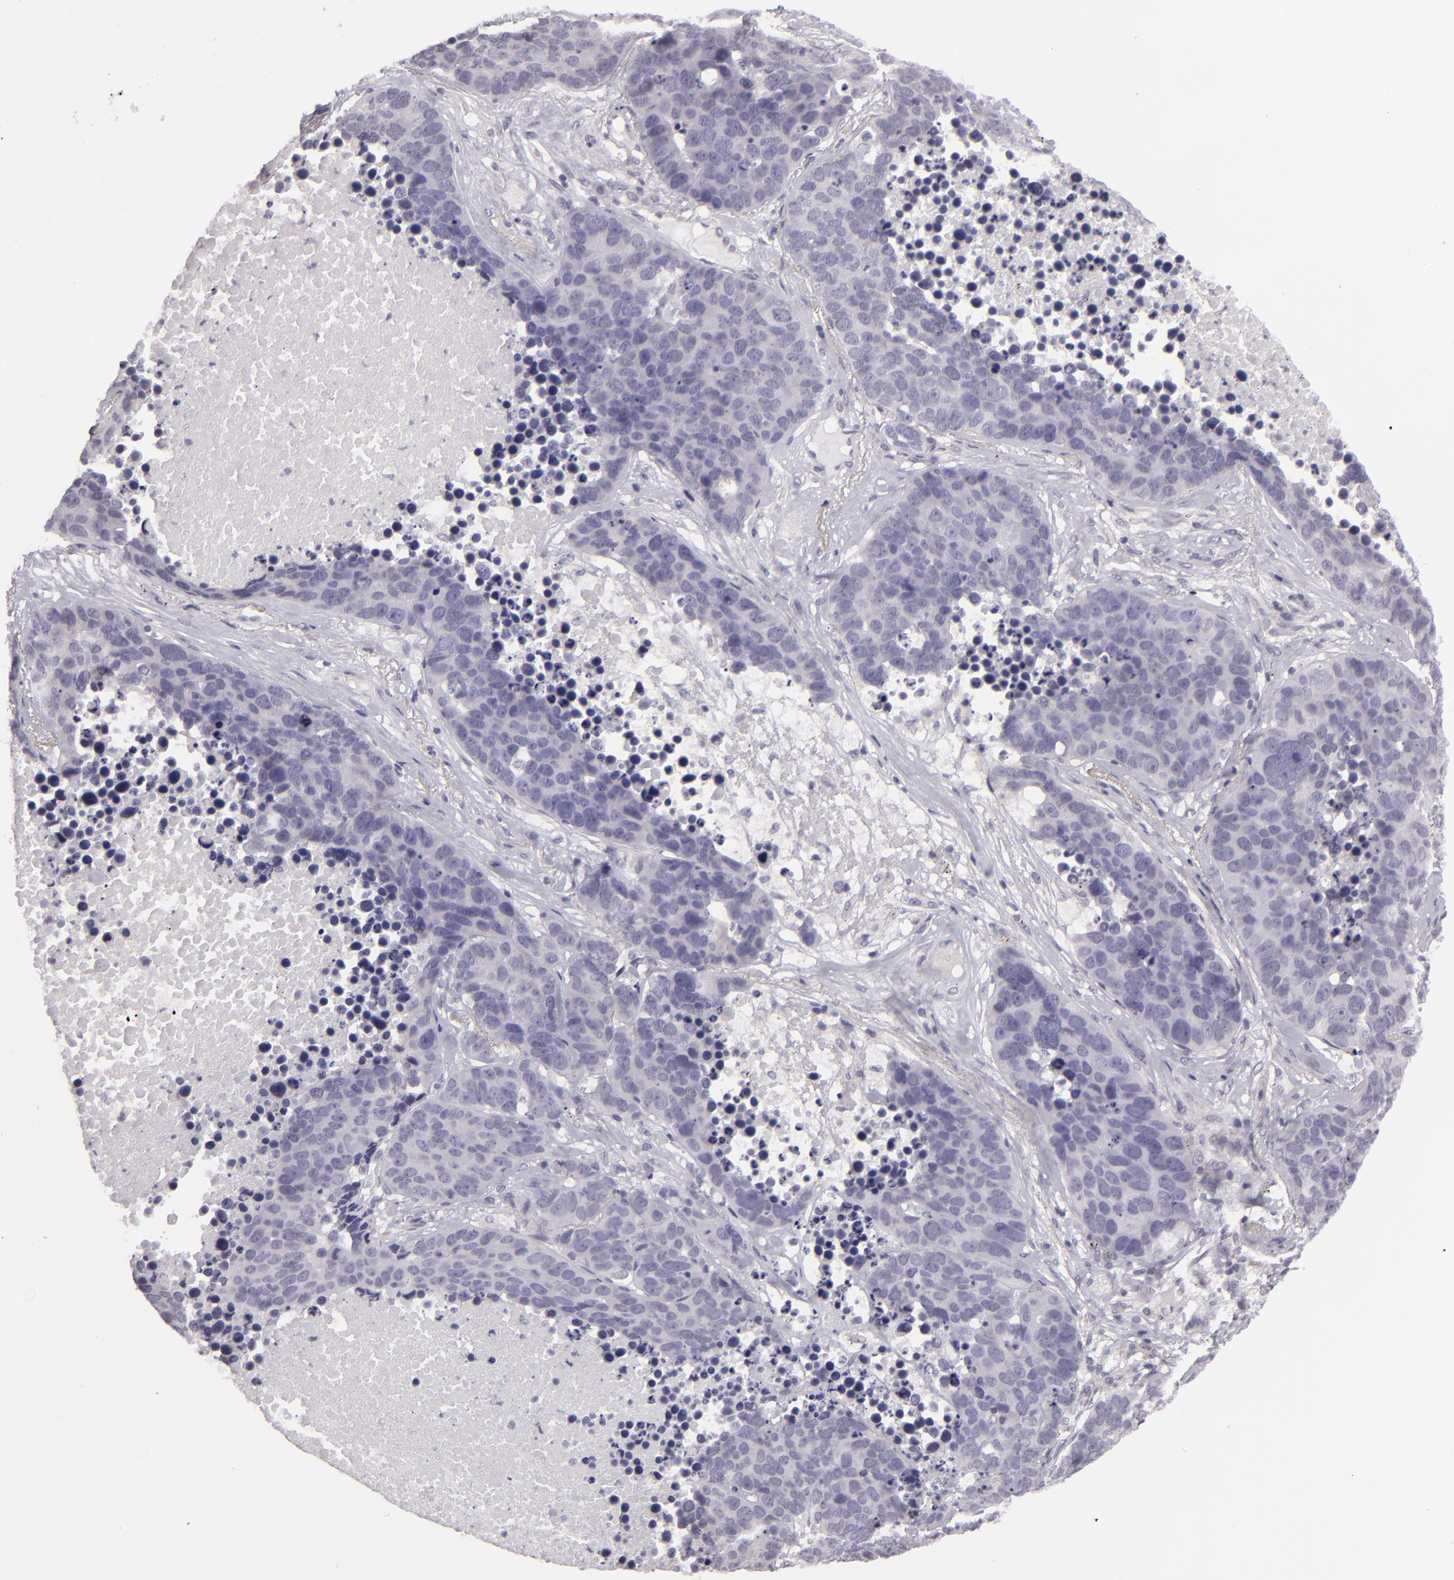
{"staining": {"intensity": "negative", "quantity": "none", "location": "none"}, "tissue": "lung cancer", "cell_type": "Tumor cells", "image_type": "cancer", "snomed": [{"axis": "morphology", "description": "Carcinoid, malignant, NOS"}, {"axis": "topography", "description": "Lung"}], "caption": "This is an immunohistochemistry photomicrograph of lung carcinoid (malignant). There is no staining in tumor cells.", "gene": "EGFL6", "patient": {"sex": "male", "age": 60}}